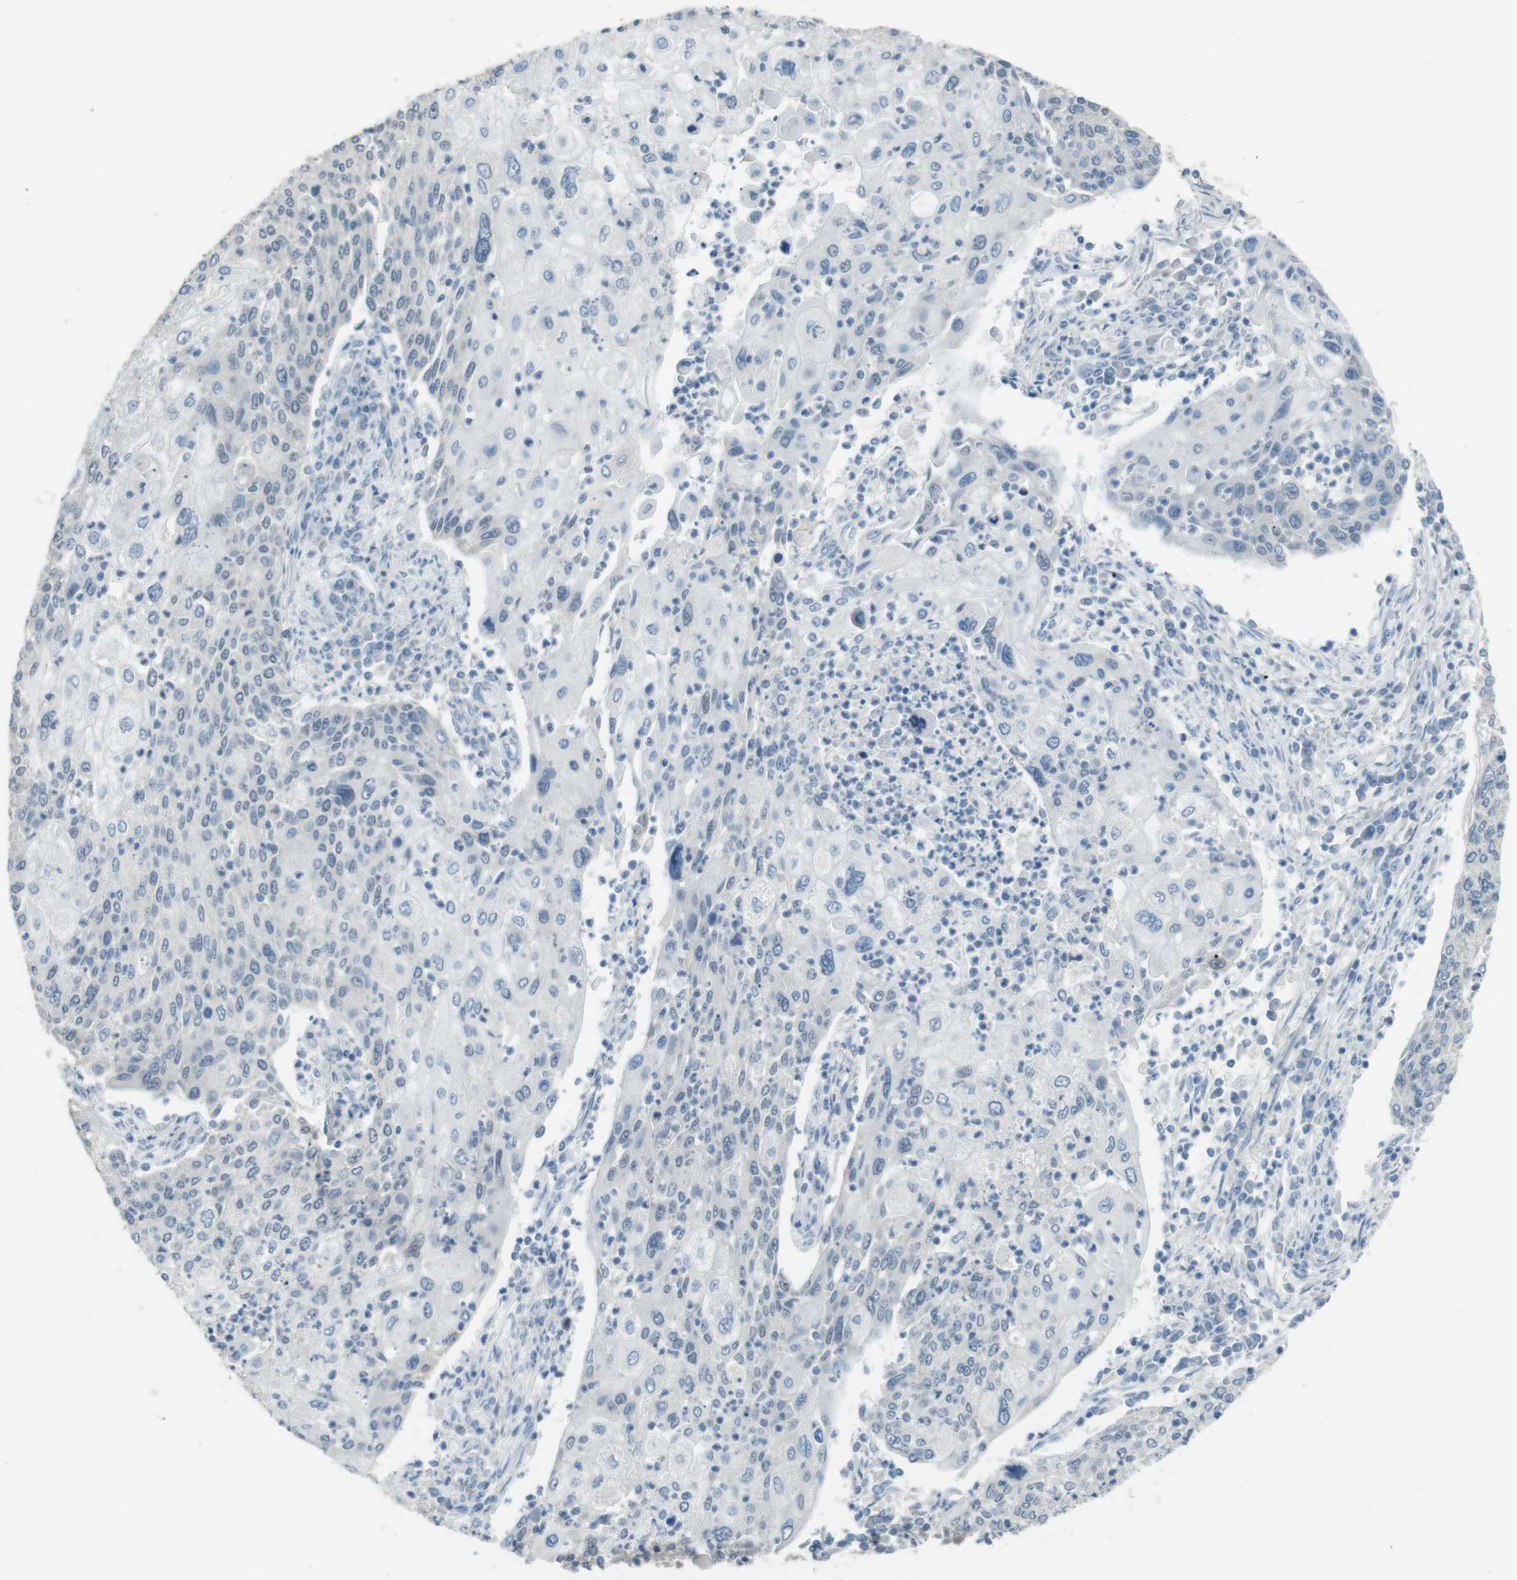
{"staining": {"intensity": "negative", "quantity": "none", "location": "none"}, "tissue": "cervical cancer", "cell_type": "Tumor cells", "image_type": "cancer", "snomed": [{"axis": "morphology", "description": "Squamous cell carcinoma, NOS"}, {"axis": "topography", "description": "Cervix"}], "caption": "Tumor cells are negative for protein expression in human cervical squamous cell carcinoma. (DAB IHC visualized using brightfield microscopy, high magnification).", "gene": "ENTPD7", "patient": {"sex": "female", "age": 40}}